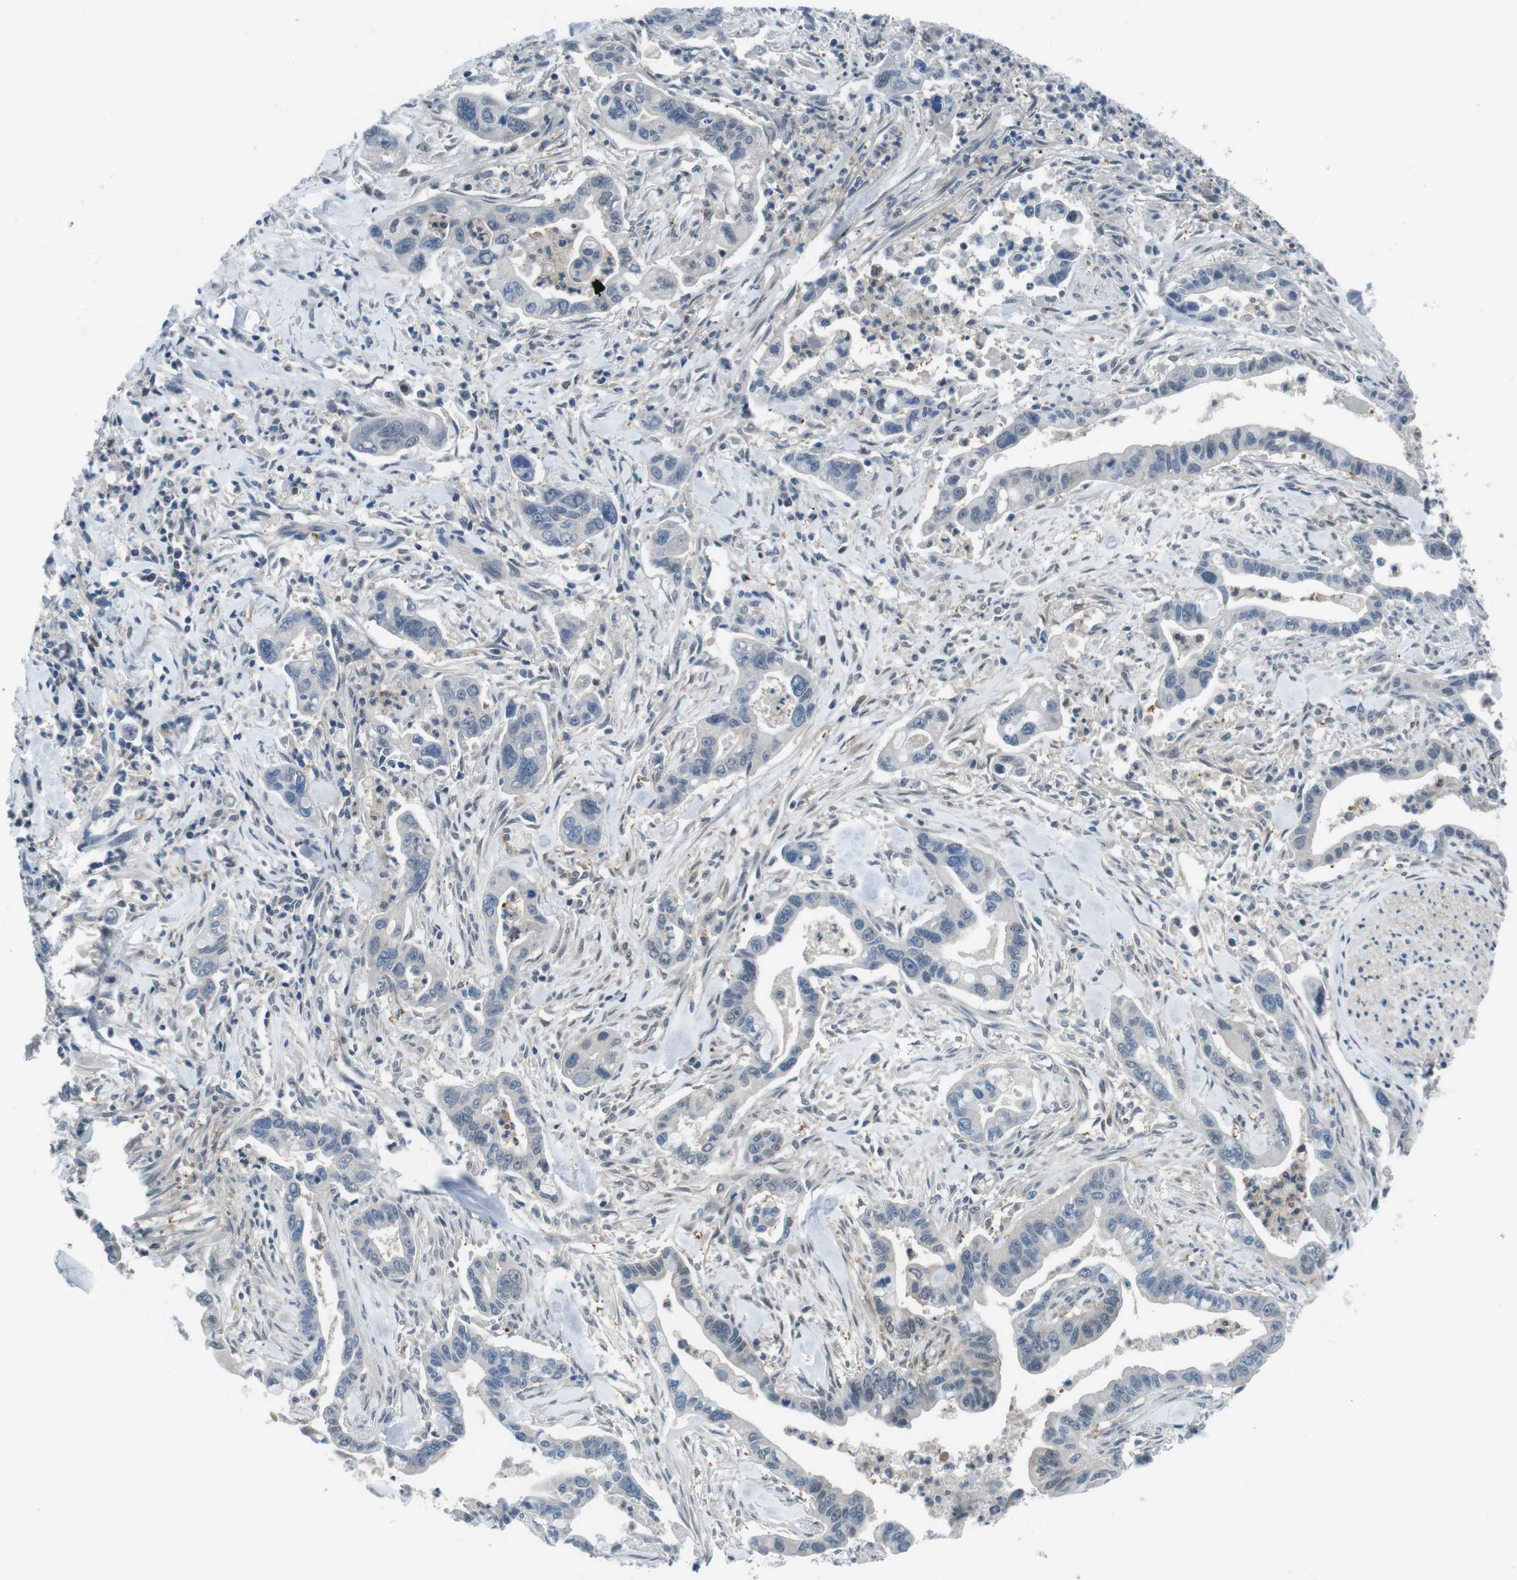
{"staining": {"intensity": "negative", "quantity": "none", "location": "none"}, "tissue": "pancreatic cancer", "cell_type": "Tumor cells", "image_type": "cancer", "snomed": [{"axis": "morphology", "description": "Adenocarcinoma, NOS"}, {"axis": "topography", "description": "Pancreas"}], "caption": "IHC image of neoplastic tissue: human pancreatic cancer (adenocarcinoma) stained with DAB (3,3'-diaminobenzidine) demonstrates no significant protein positivity in tumor cells.", "gene": "NANOS2", "patient": {"sex": "male", "age": 70}}